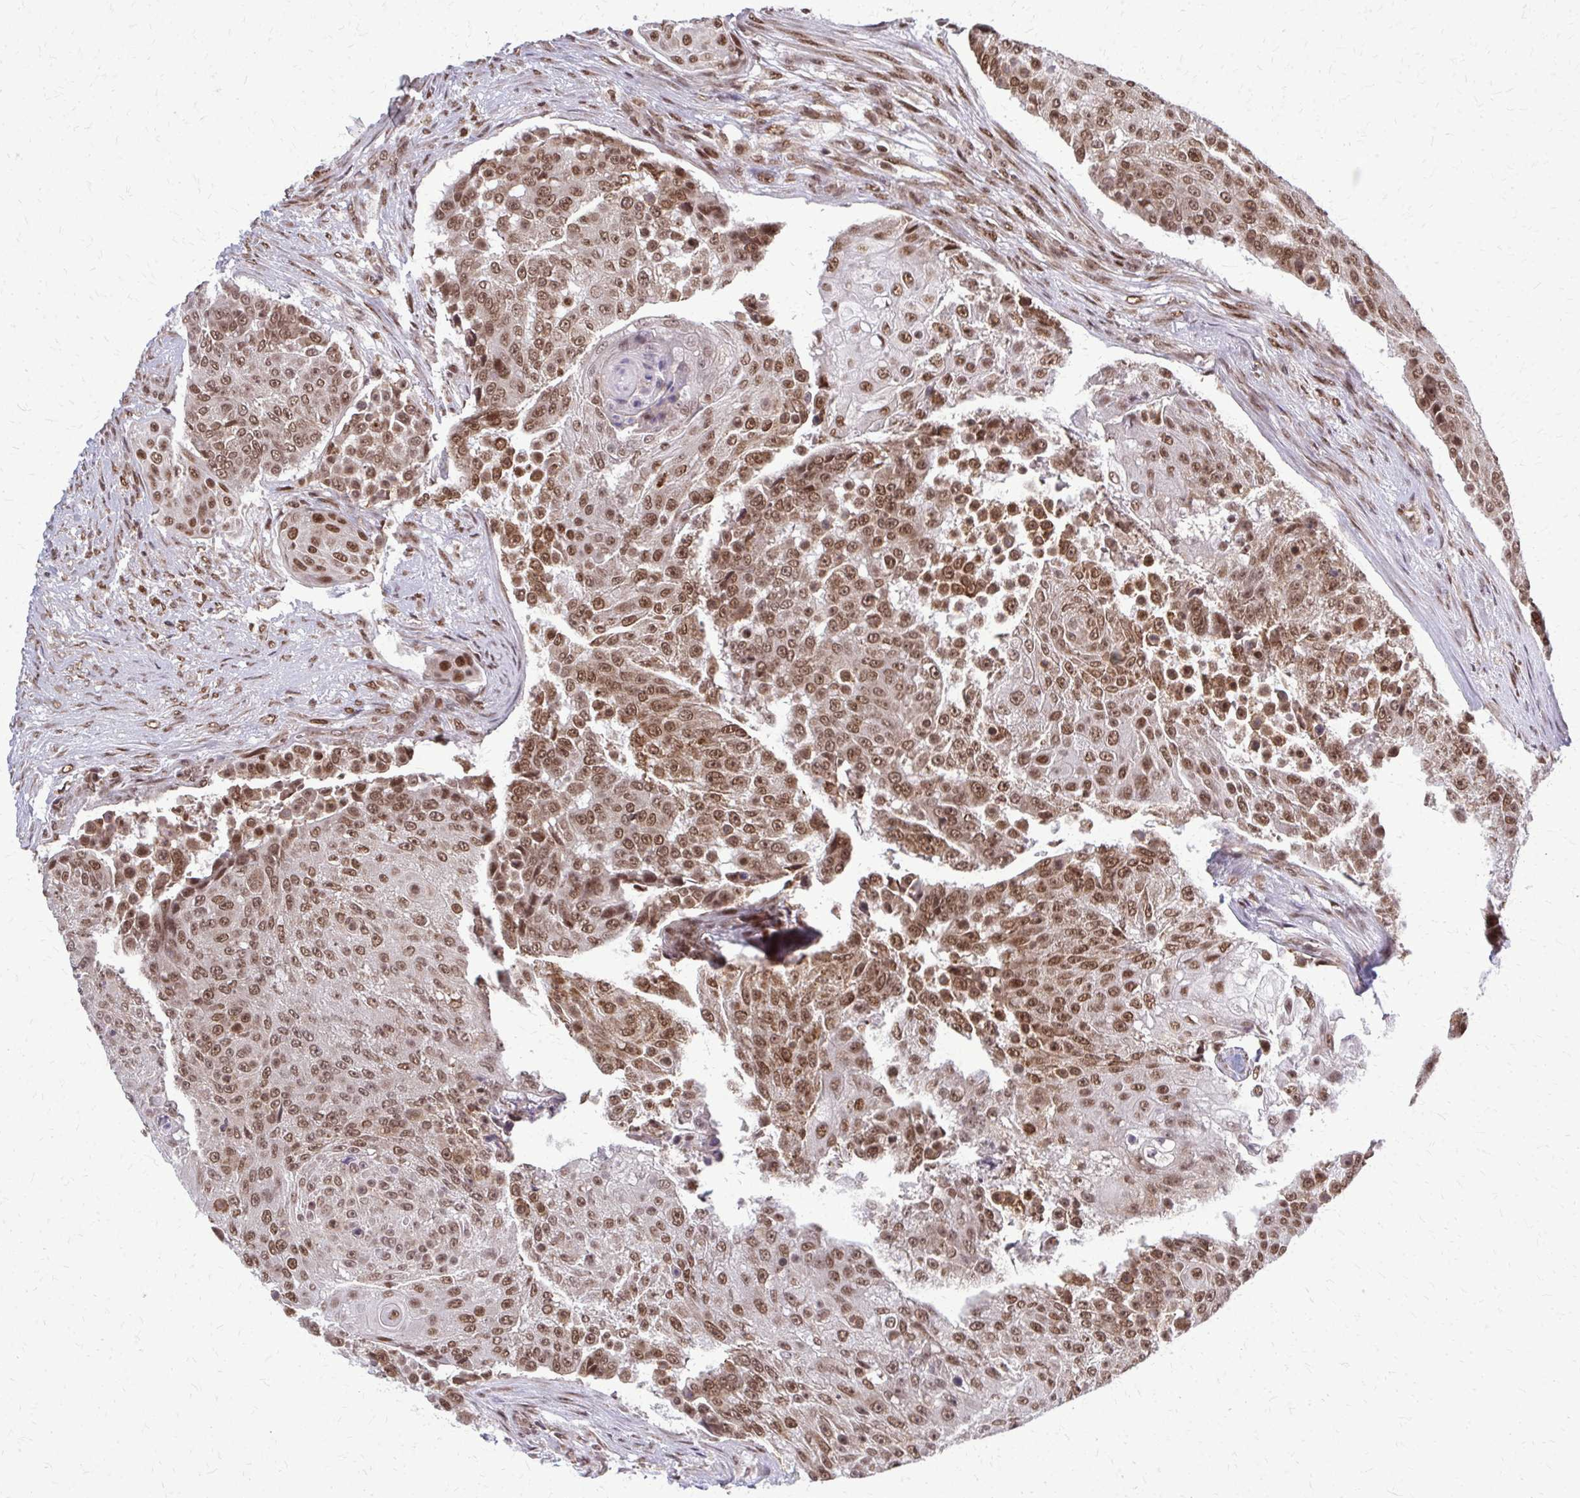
{"staining": {"intensity": "moderate", "quantity": ">75%", "location": "nuclear"}, "tissue": "urothelial cancer", "cell_type": "Tumor cells", "image_type": "cancer", "snomed": [{"axis": "morphology", "description": "Urothelial carcinoma, High grade"}, {"axis": "topography", "description": "Urinary bladder"}], "caption": "A high-resolution micrograph shows immunohistochemistry staining of high-grade urothelial carcinoma, which displays moderate nuclear expression in approximately >75% of tumor cells.", "gene": "HDAC3", "patient": {"sex": "female", "age": 63}}